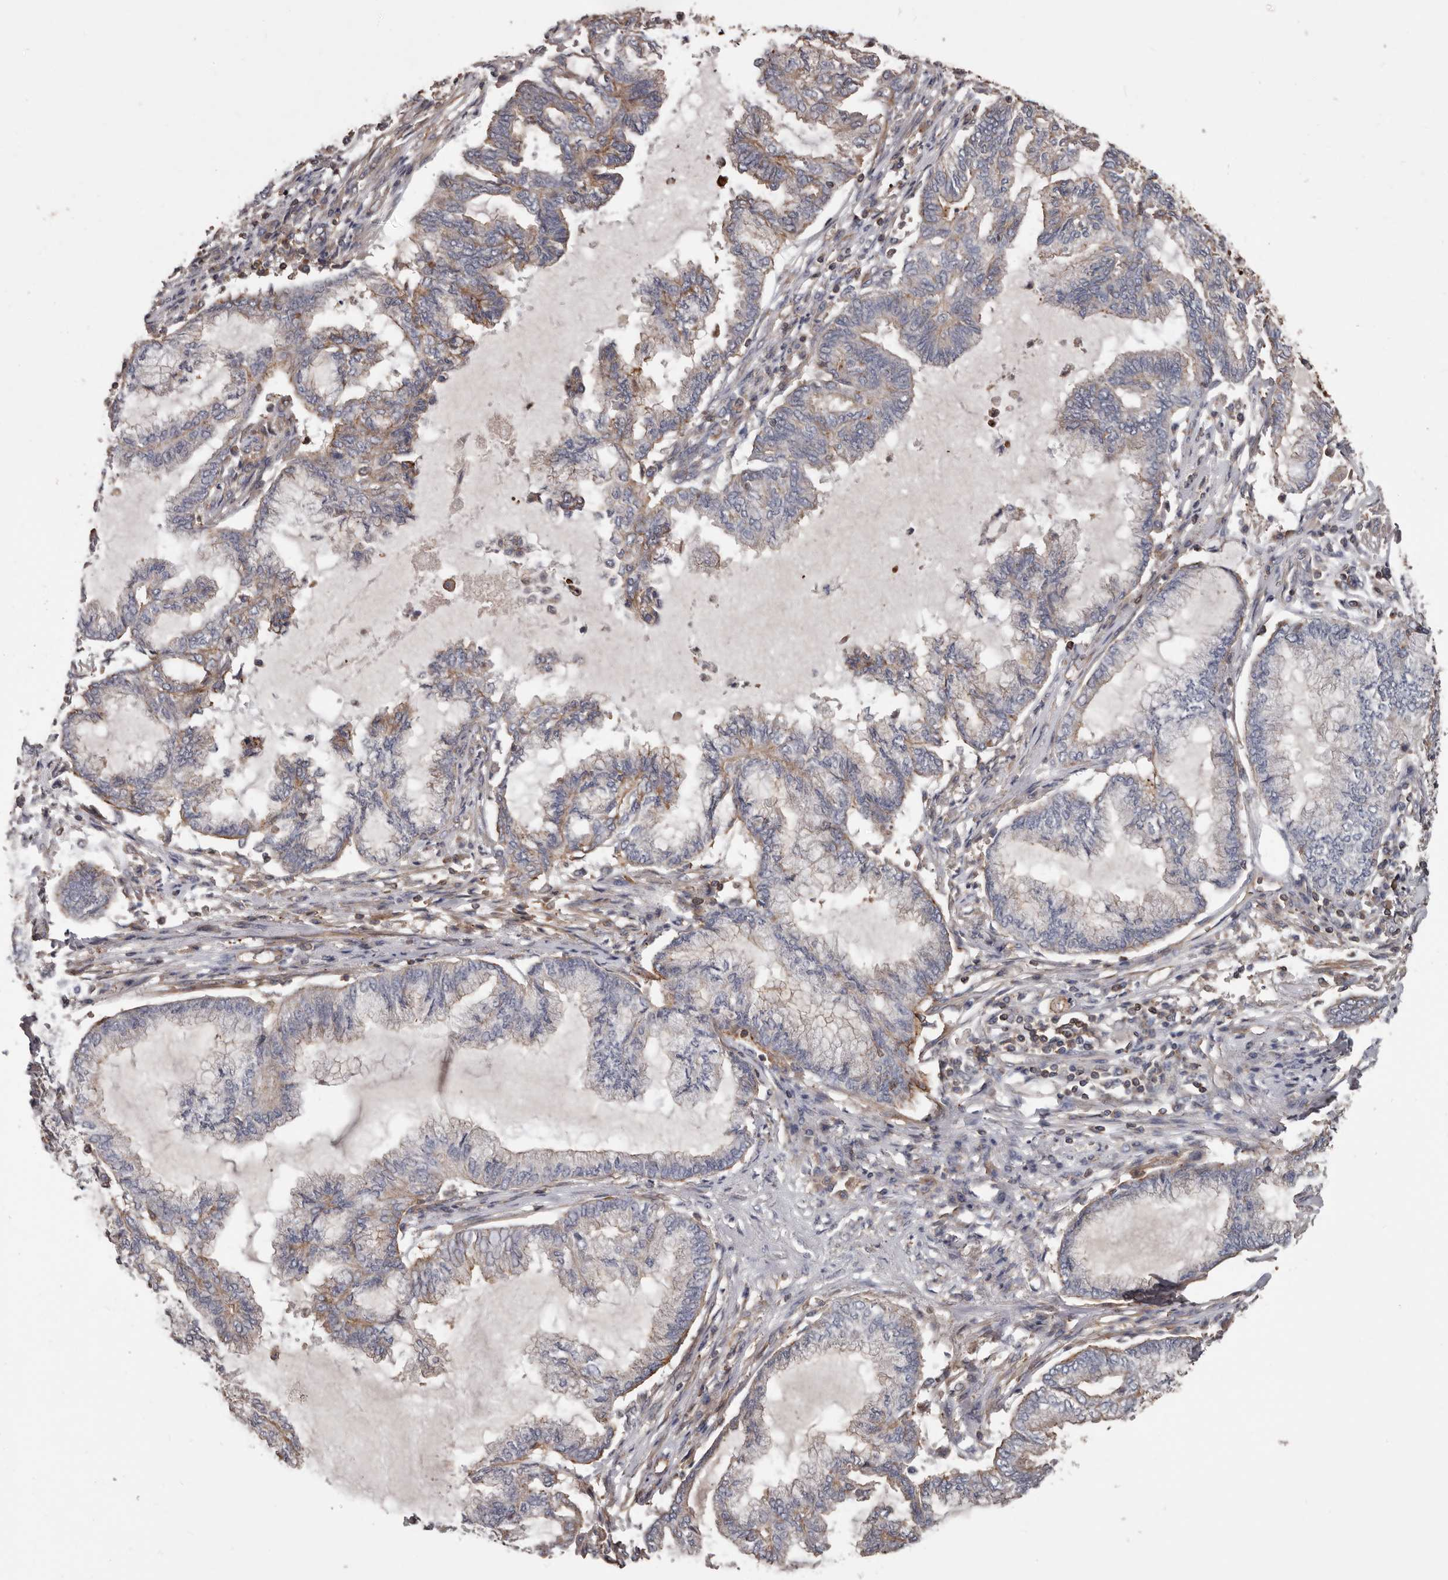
{"staining": {"intensity": "weak", "quantity": "25%-75%", "location": "cytoplasmic/membranous"}, "tissue": "endometrial cancer", "cell_type": "Tumor cells", "image_type": "cancer", "snomed": [{"axis": "morphology", "description": "Adenocarcinoma, NOS"}, {"axis": "topography", "description": "Endometrium"}], "caption": "Immunohistochemical staining of endometrial cancer displays weak cytoplasmic/membranous protein positivity in approximately 25%-75% of tumor cells. The protein of interest is shown in brown color, while the nuclei are stained blue.", "gene": "PNRC2", "patient": {"sex": "female", "age": 86}}